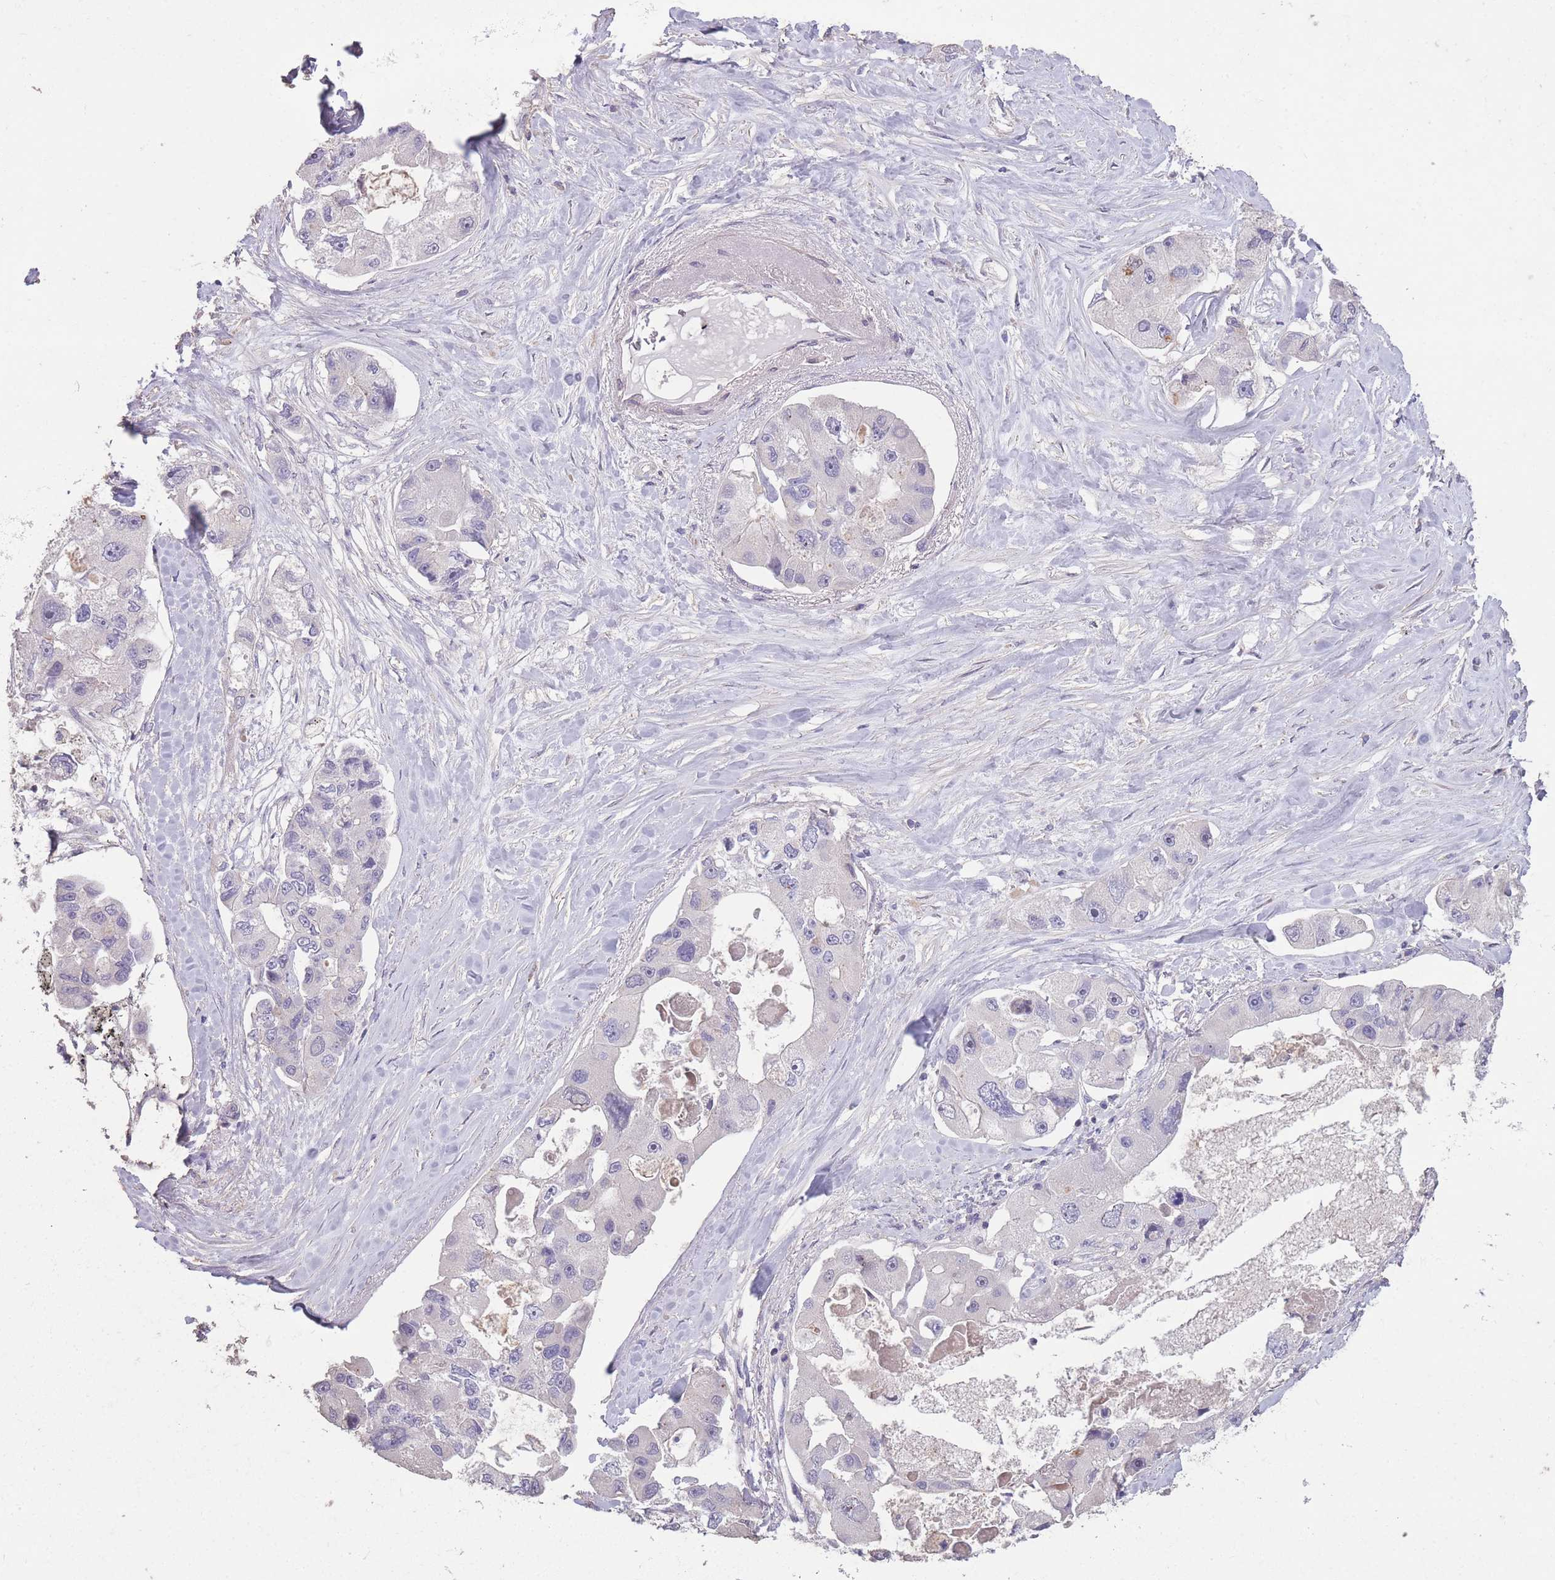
{"staining": {"intensity": "negative", "quantity": "none", "location": "none"}, "tissue": "lung cancer", "cell_type": "Tumor cells", "image_type": "cancer", "snomed": [{"axis": "morphology", "description": "Adenocarcinoma, NOS"}, {"axis": "topography", "description": "Lung"}], "caption": "Immunohistochemistry (IHC) image of lung cancer stained for a protein (brown), which exhibits no positivity in tumor cells.", "gene": "RSPH10B", "patient": {"sex": "female", "age": 54}}